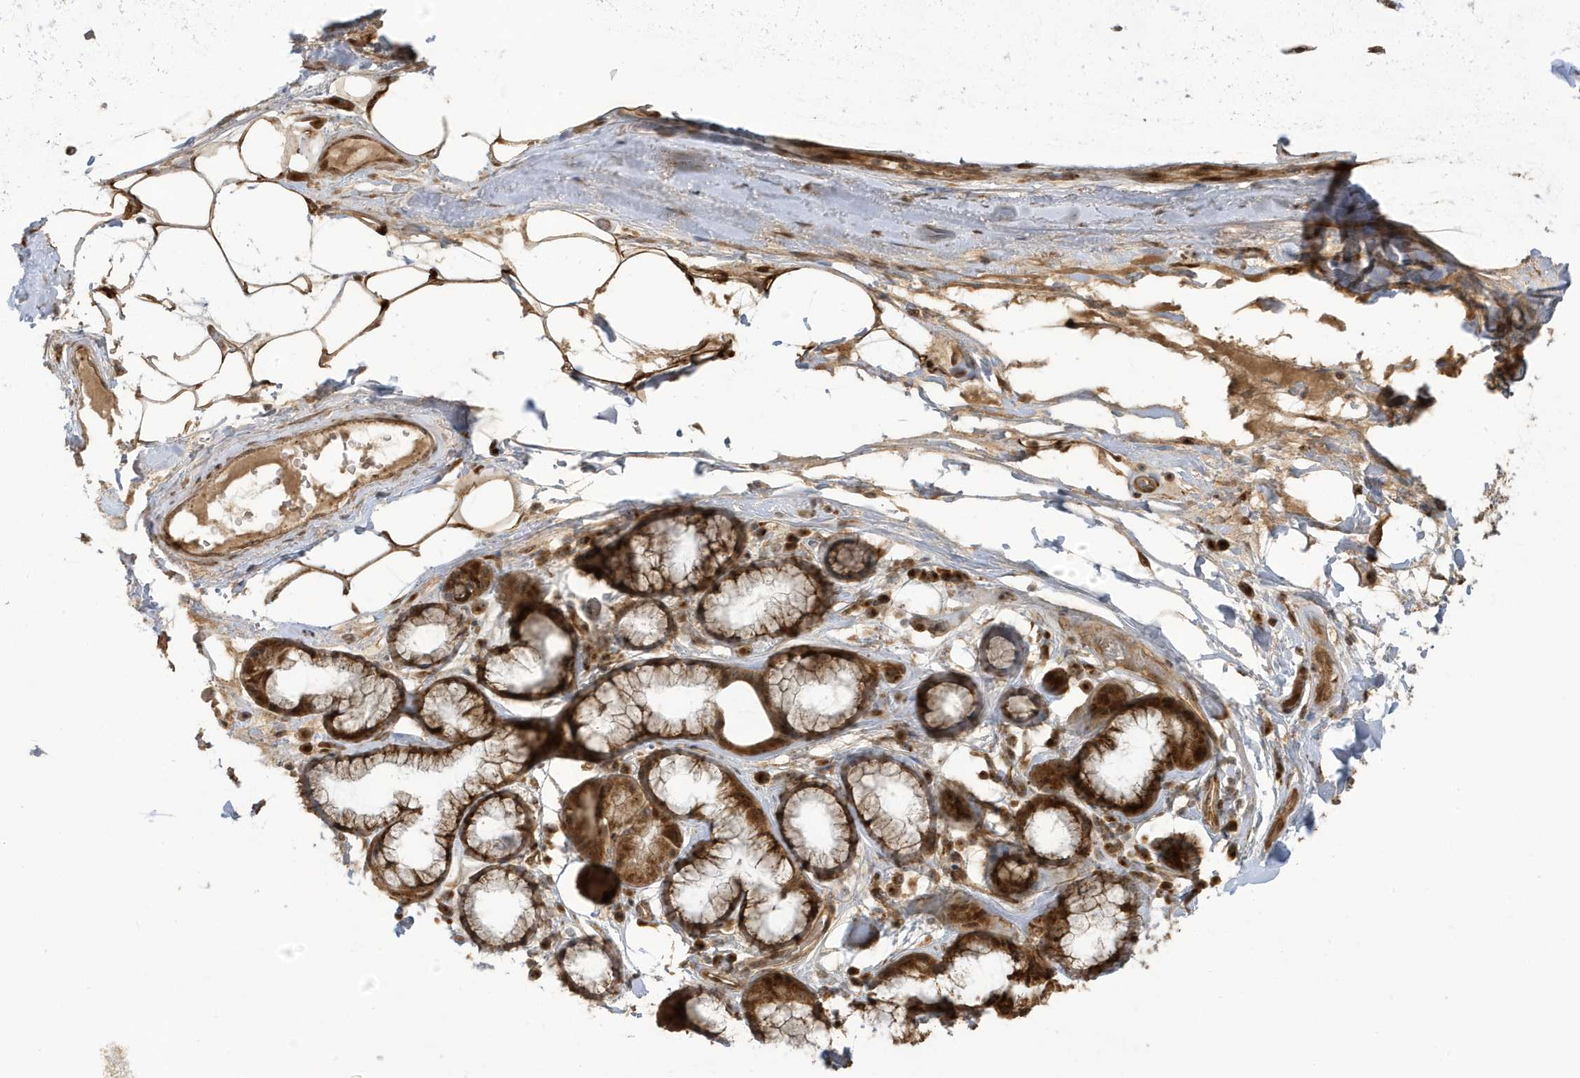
{"staining": {"intensity": "strong", "quantity": ">75%", "location": "cytoplasmic/membranous"}, "tissue": "adipose tissue", "cell_type": "Adipocytes", "image_type": "normal", "snomed": [{"axis": "morphology", "description": "Normal tissue, NOS"}, {"axis": "topography", "description": "Cartilage tissue"}], "caption": "A brown stain highlights strong cytoplasmic/membranous positivity of a protein in adipocytes of normal human adipose tissue. (DAB (3,3'-diaminobenzidine) IHC, brown staining for protein, blue staining for nuclei).", "gene": "ECM2", "patient": {"sex": "female", "age": 63}}